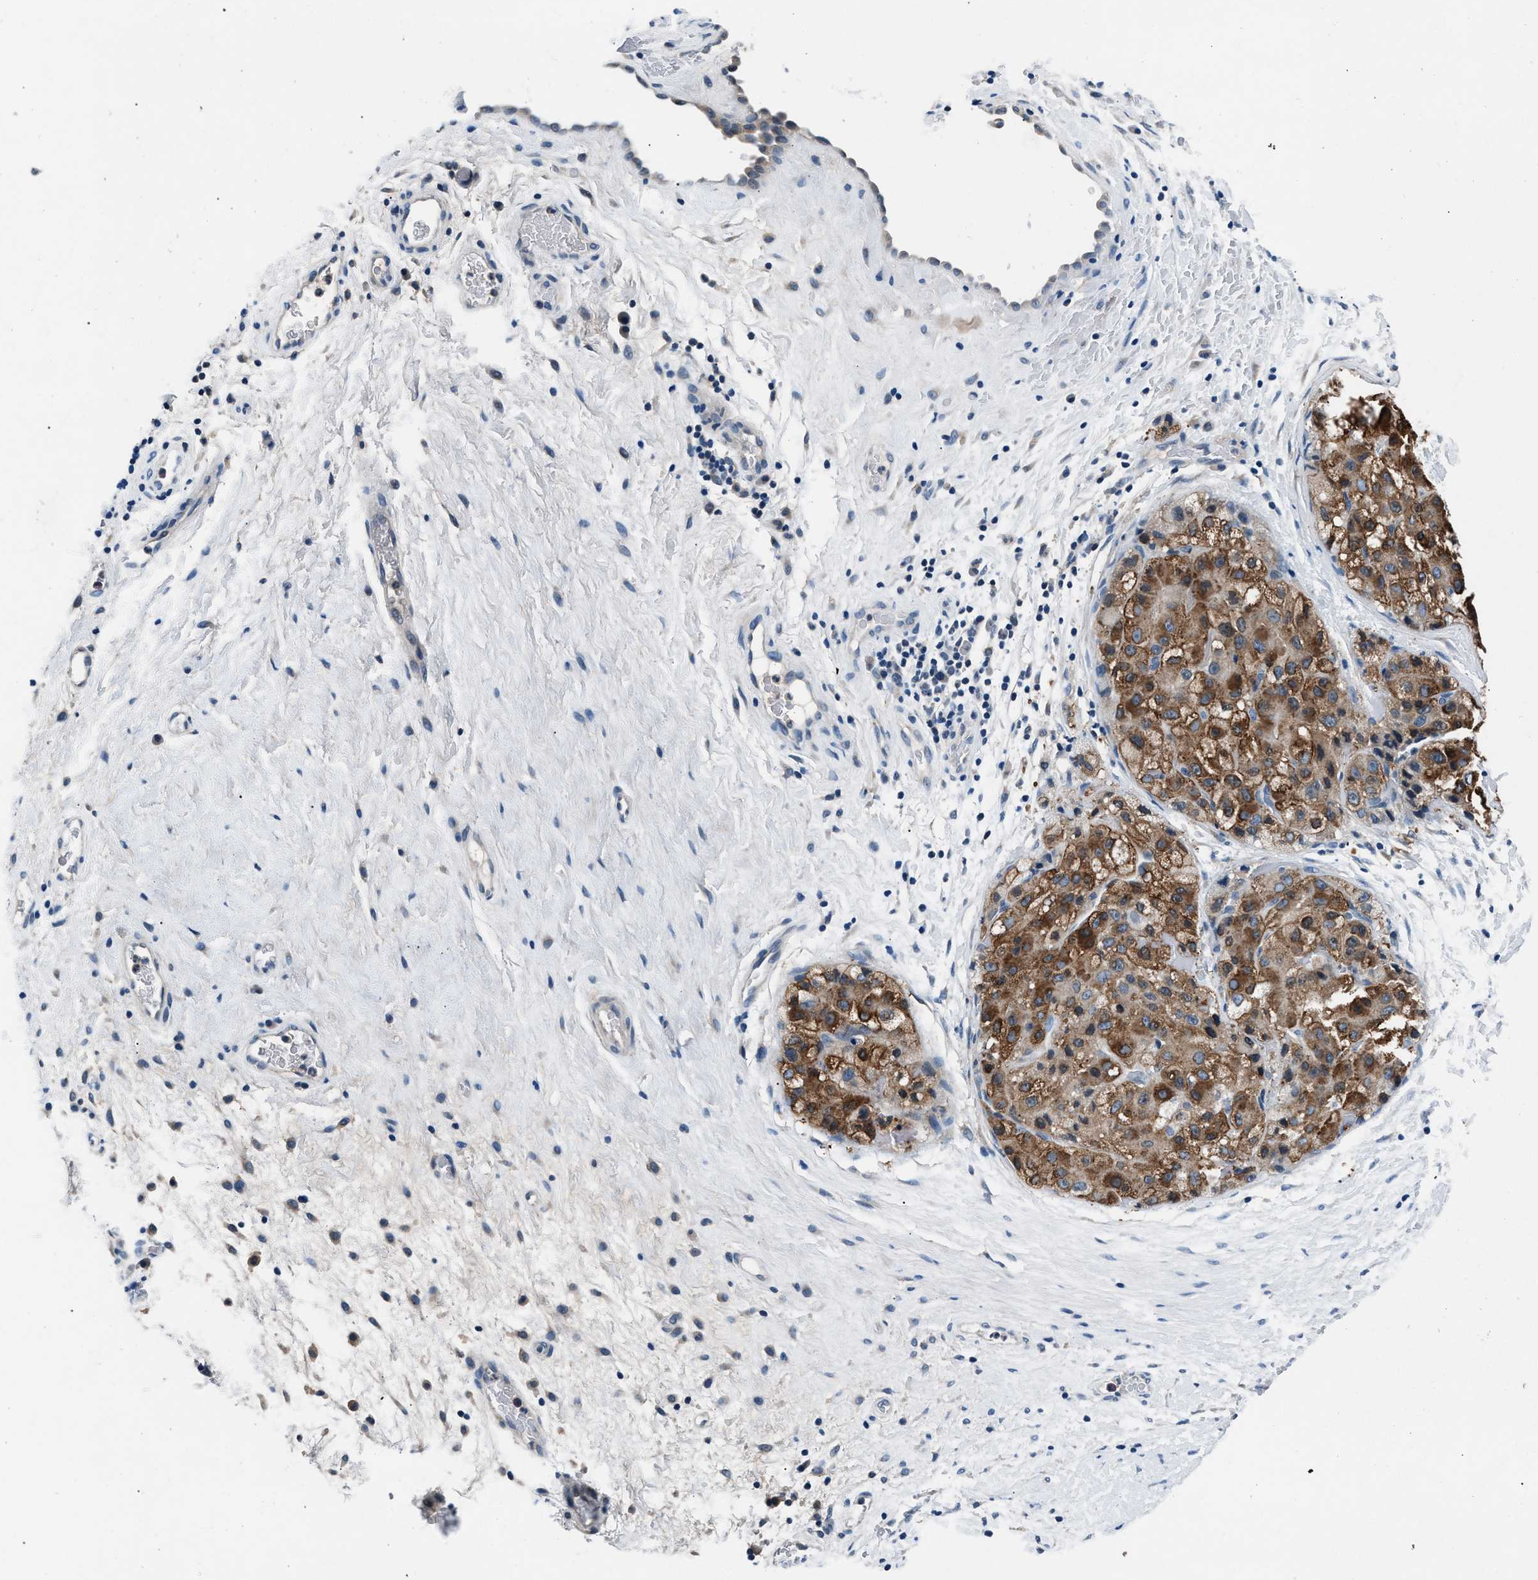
{"staining": {"intensity": "moderate", "quantity": "25%-75%", "location": "cytoplasmic/membranous"}, "tissue": "liver cancer", "cell_type": "Tumor cells", "image_type": "cancer", "snomed": [{"axis": "morphology", "description": "Carcinoma, Hepatocellular, NOS"}, {"axis": "topography", "description": "Liver"}], "caption": "IHC (DAB) staining of liver cancer exhibits moderate cytoplasmic/membranous protein expression in about 25%-75% of tumor cells.", "gene": "DENND6B", "patient": {"sex": "male", "age": 80}}